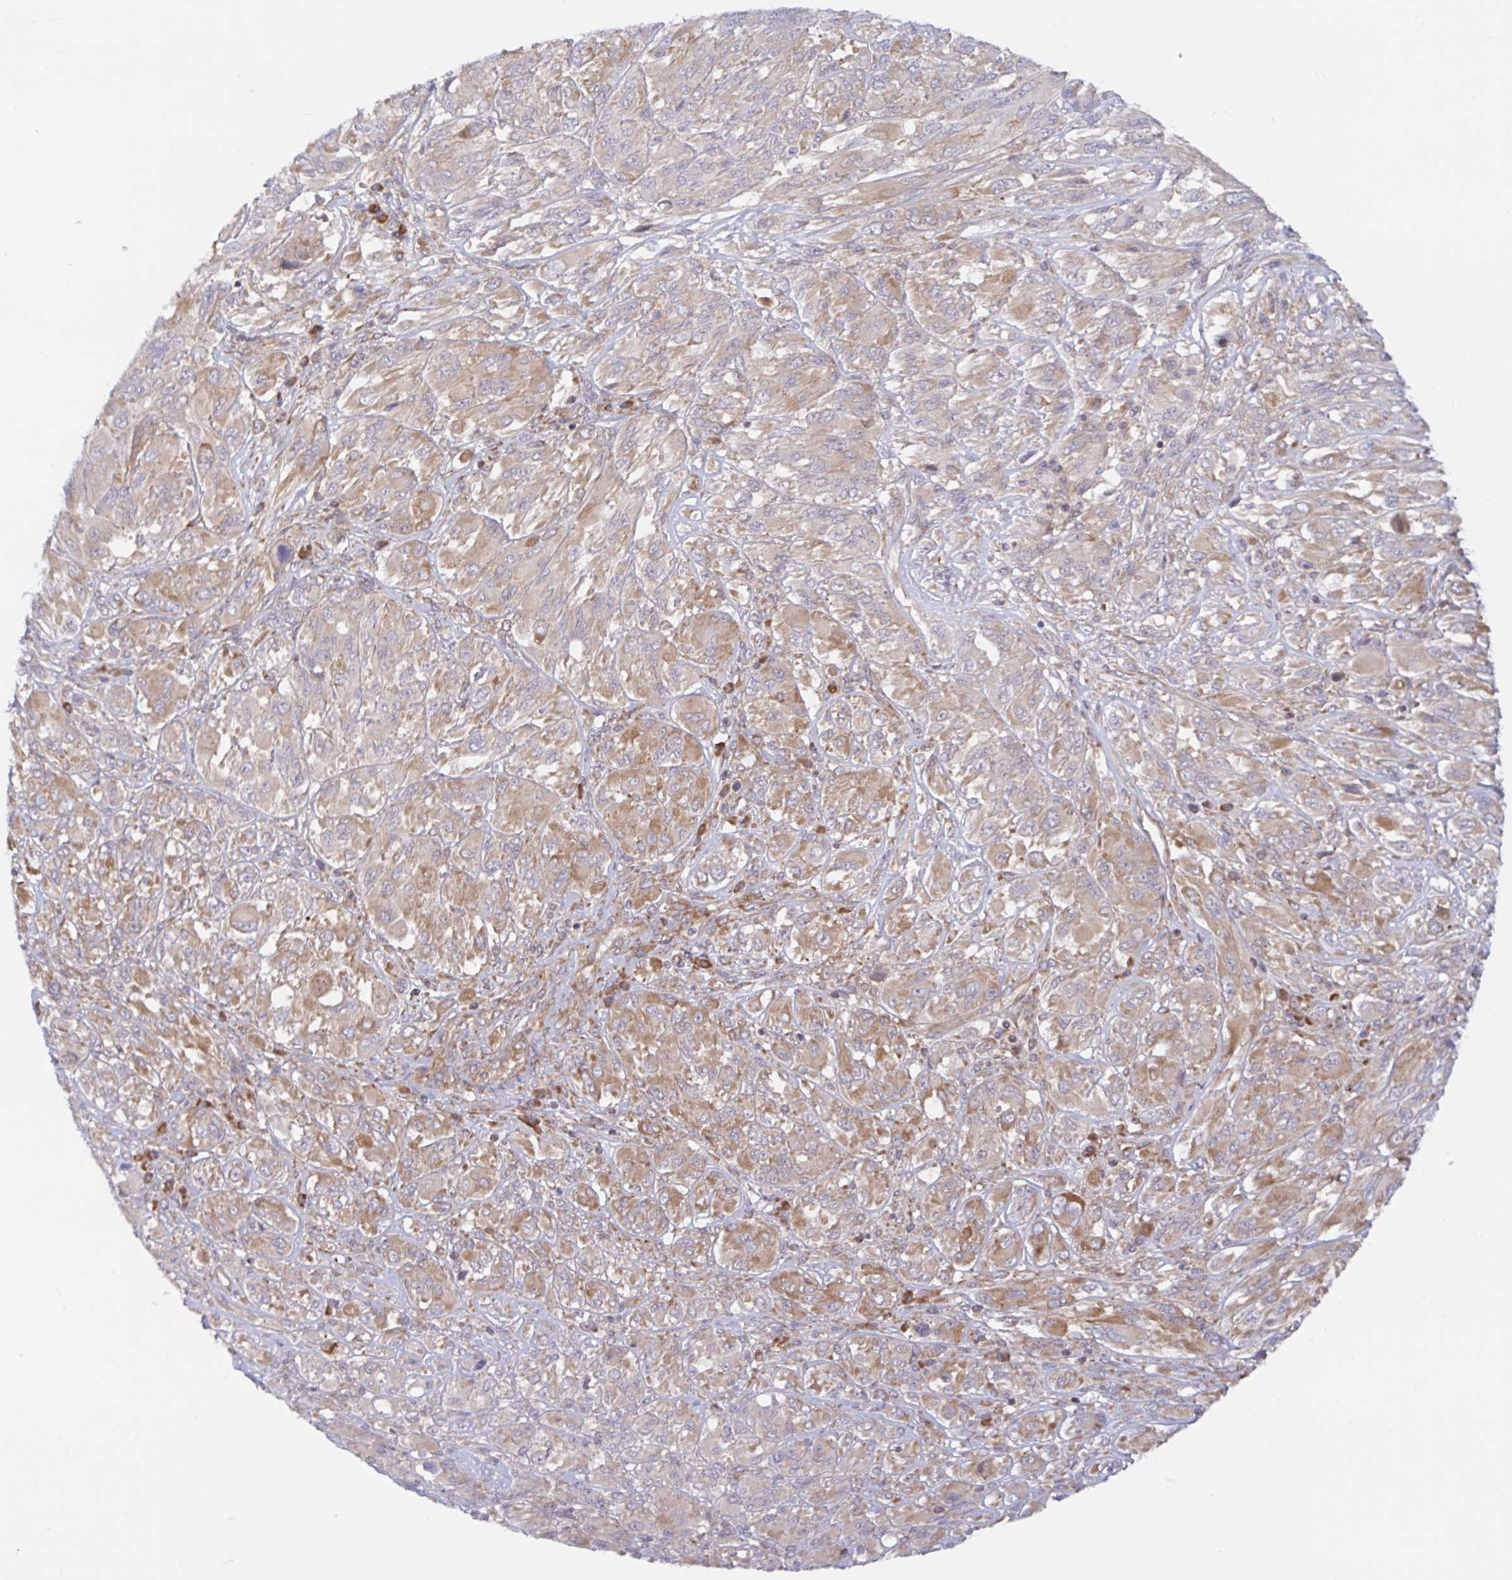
{"staining": {"intensity": "weak", "quantity": ">75%", "location": "cytoplasmic/membranous"}, "tissue": "melanoma", "cell_type": "Tumor cells", "image_type": "cancer", "snomed": [{"axis": "morphology", "description": "Malignant melanoma, NOS"}, {"axis": "topography", "description": "Skin"}], "caption": "A low amount of weak cytoplasmic/membranous staining is identified in approximately >75% of tumor cells in malignant melanoma tissue.", "gene": "LARP1", "patient": {"sex": "female", "age": 91}}